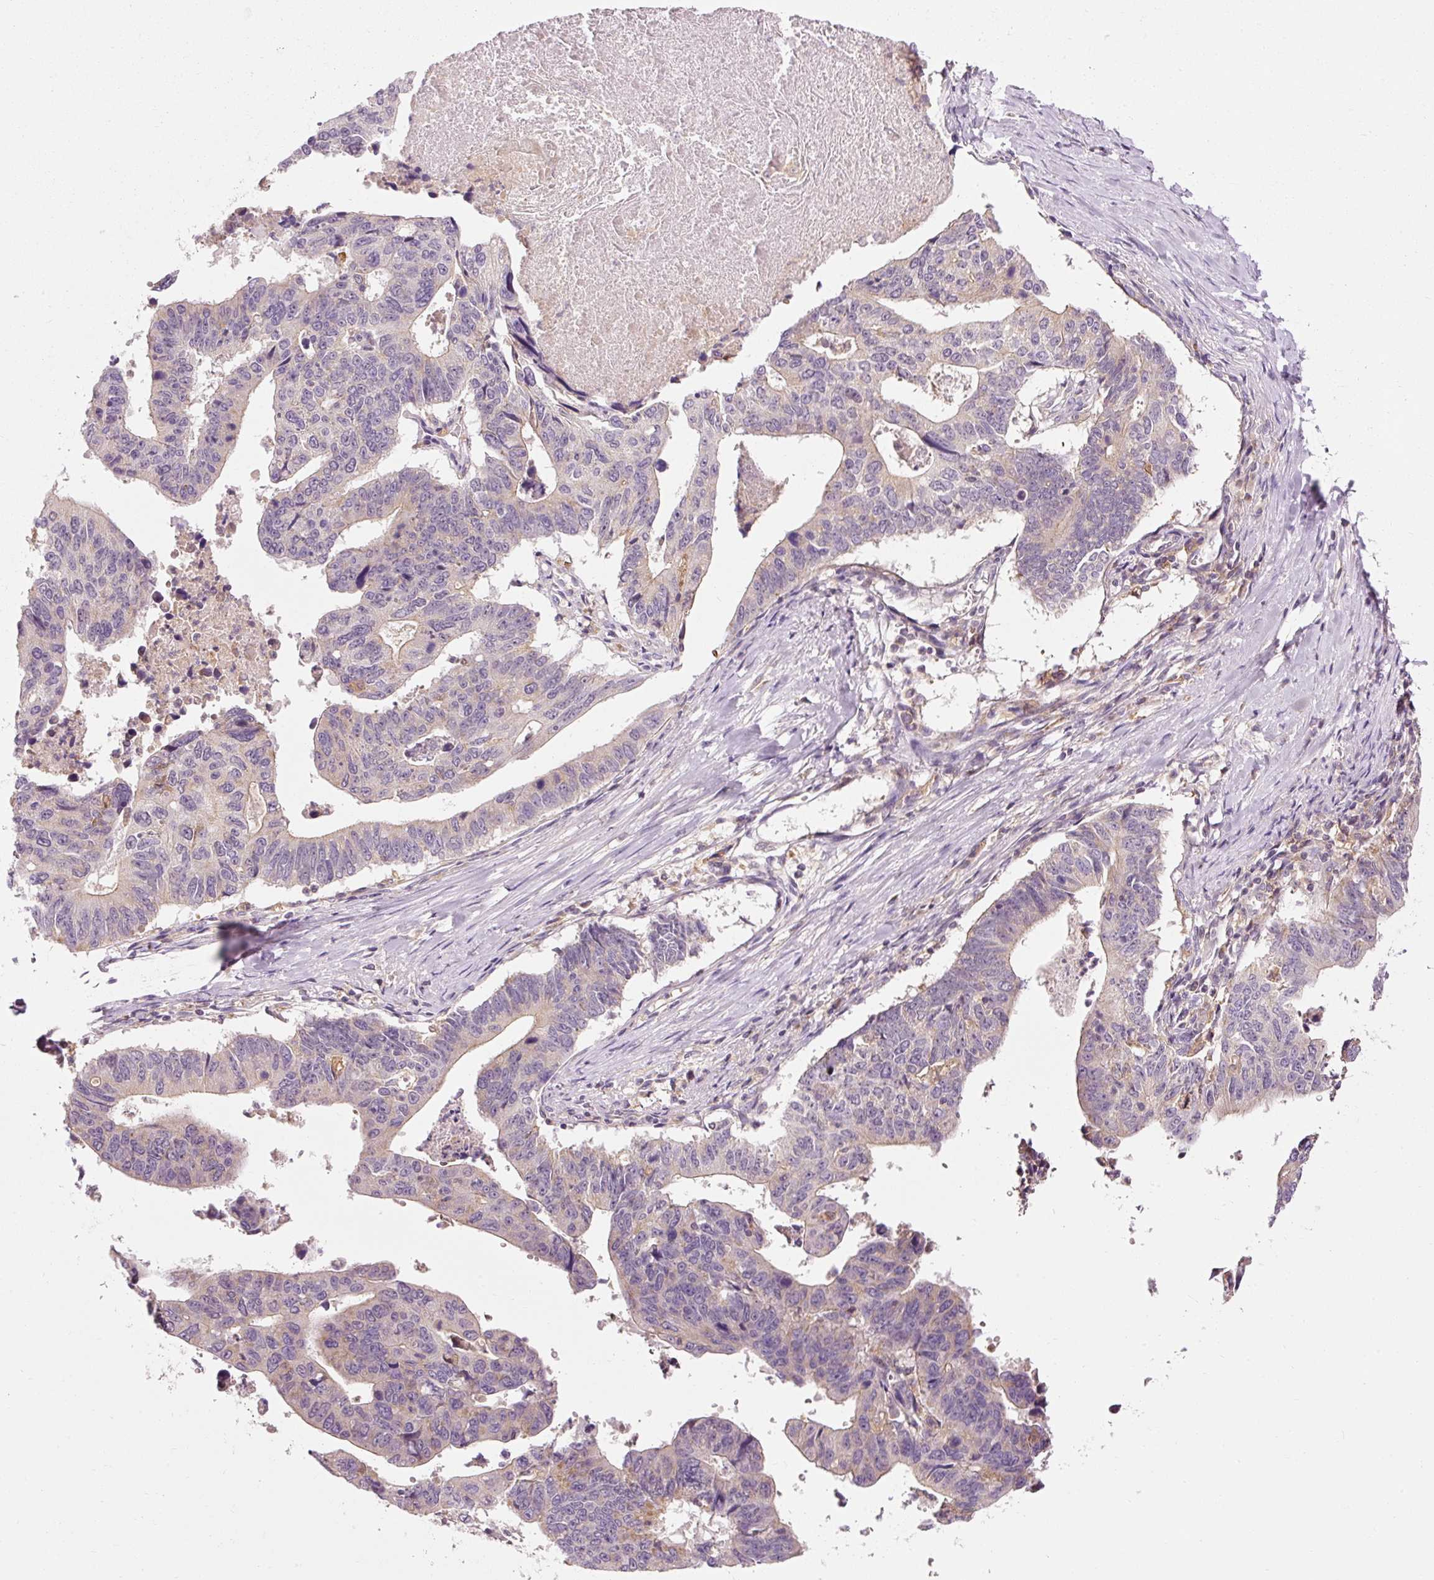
{"staining": {"intensity": "weak", "quantity": "<25%", "location": "cytoplasmic/membranous"}, "tissue": "stomach cancer", "cell_type": "Tumor cells", "image_type": "cancer", "snomed": [{"axis": "morphology", "description": "Adenocarcinoma, NOS"}, {"axis": "topography", "description": "Stomach"}], "caption": "This is a micrograph of IHC staining of stomach cancer, which shows no expression in tumor cells.", "gene": "NAPA", "patient": {"sex": "male", "age": 59}}